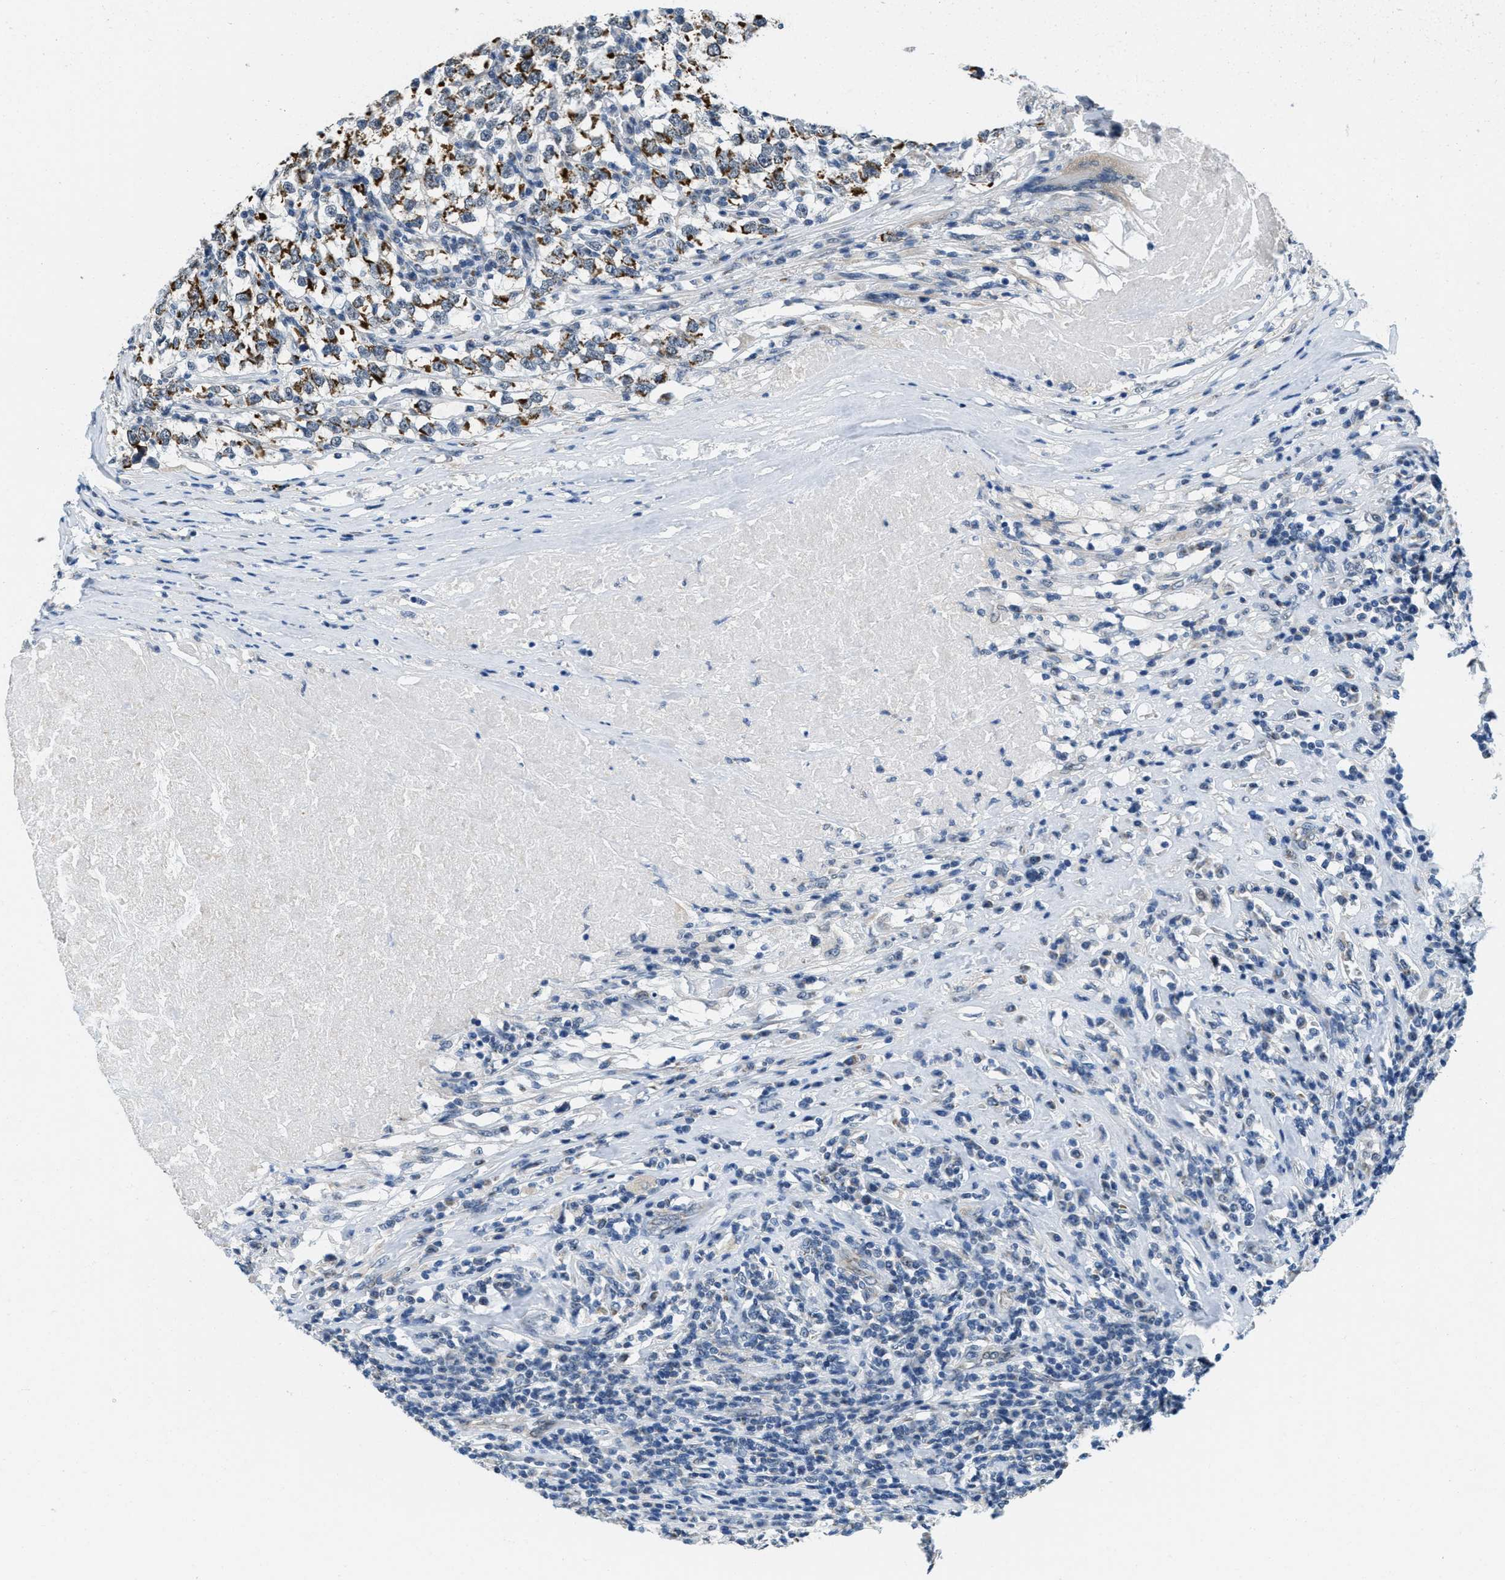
{"staining": {"intensity": "moderate", "quantity": "25%-75%", "location": "cytoplasmic/membranous"}, "tissue": "testis cancer", "cell_type": "Tumor cells", "image_type": "cancer", "snomed": [{"axis": "morphology", "description": "Normal tissue, NOS"}, {"axis": "morphology", "description": "Seminoma, NOS"}, {"axis": "topography", "description": "Testis"}], "caption": "The photomicrograph exhibits immunohistochemical staining of testis cancer (seminoma). There is moderate cytoplasmic/membranous positivity is identified in about 25%-75% of tumor cells.", "gene": "TOMM70", "patient": {"sex": "male", "age": 43}}